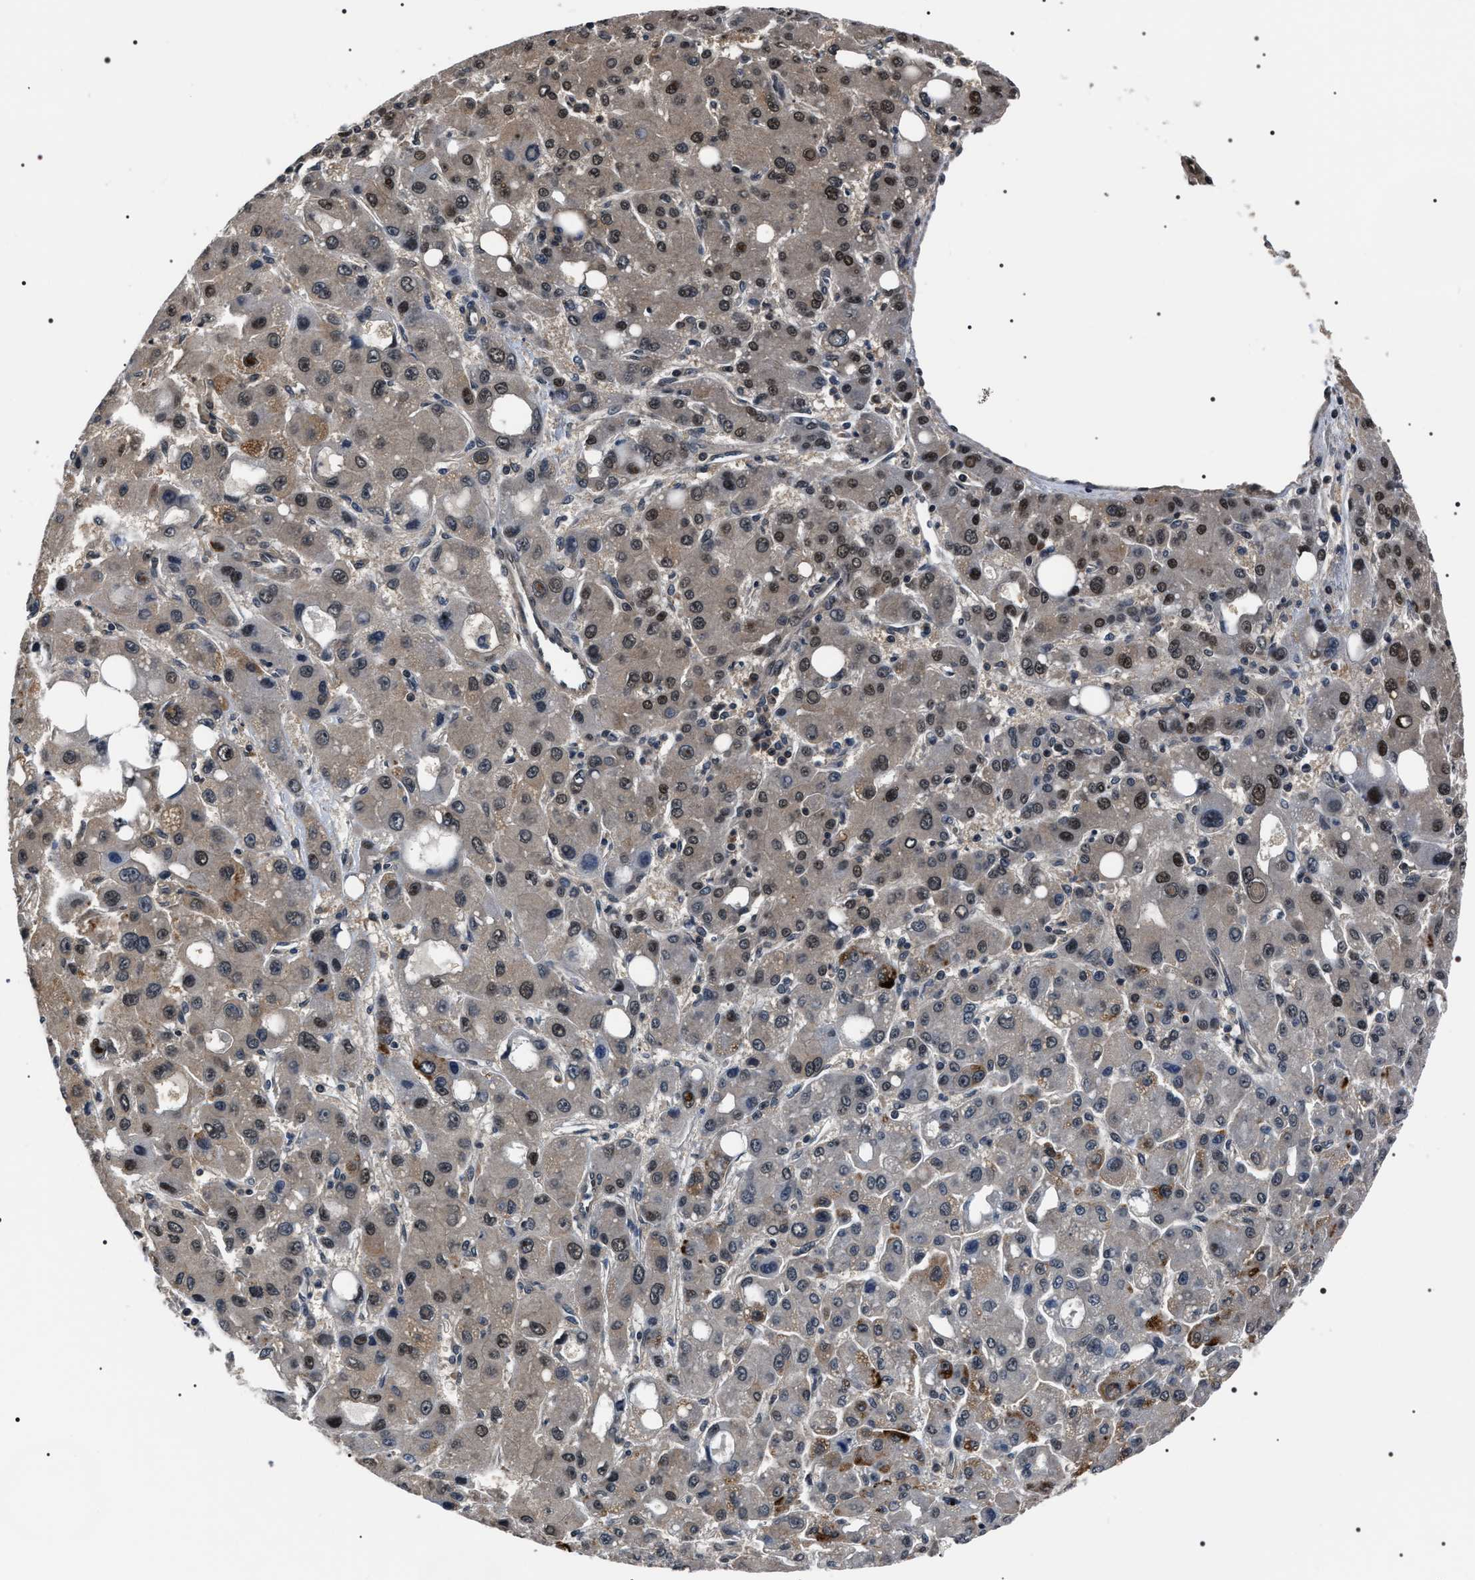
{"staining": {"intensity": "weak", "quantity": "25%-75%", "location": "cytoplasmic/membranous,nuclear"}, "tissue": "liver cancer", "cell_type": "Tumor cells", "image_type": "cancer", "snomed": [{"axis": "morphology", "description": "Carcinoma, Hepatocellular, NOS"}, {"axis": "topography", "description": "Liver"}], "caption": "Human liver hepatocellular carcinoma stained with a brown dye demonstrates weak cytoplasmic/membranous and nuclear positive positivity in approximately 25%-75% of tumor cells.", "gene": "SIPA1", "patient": {"sex": "male", "age": 55}}